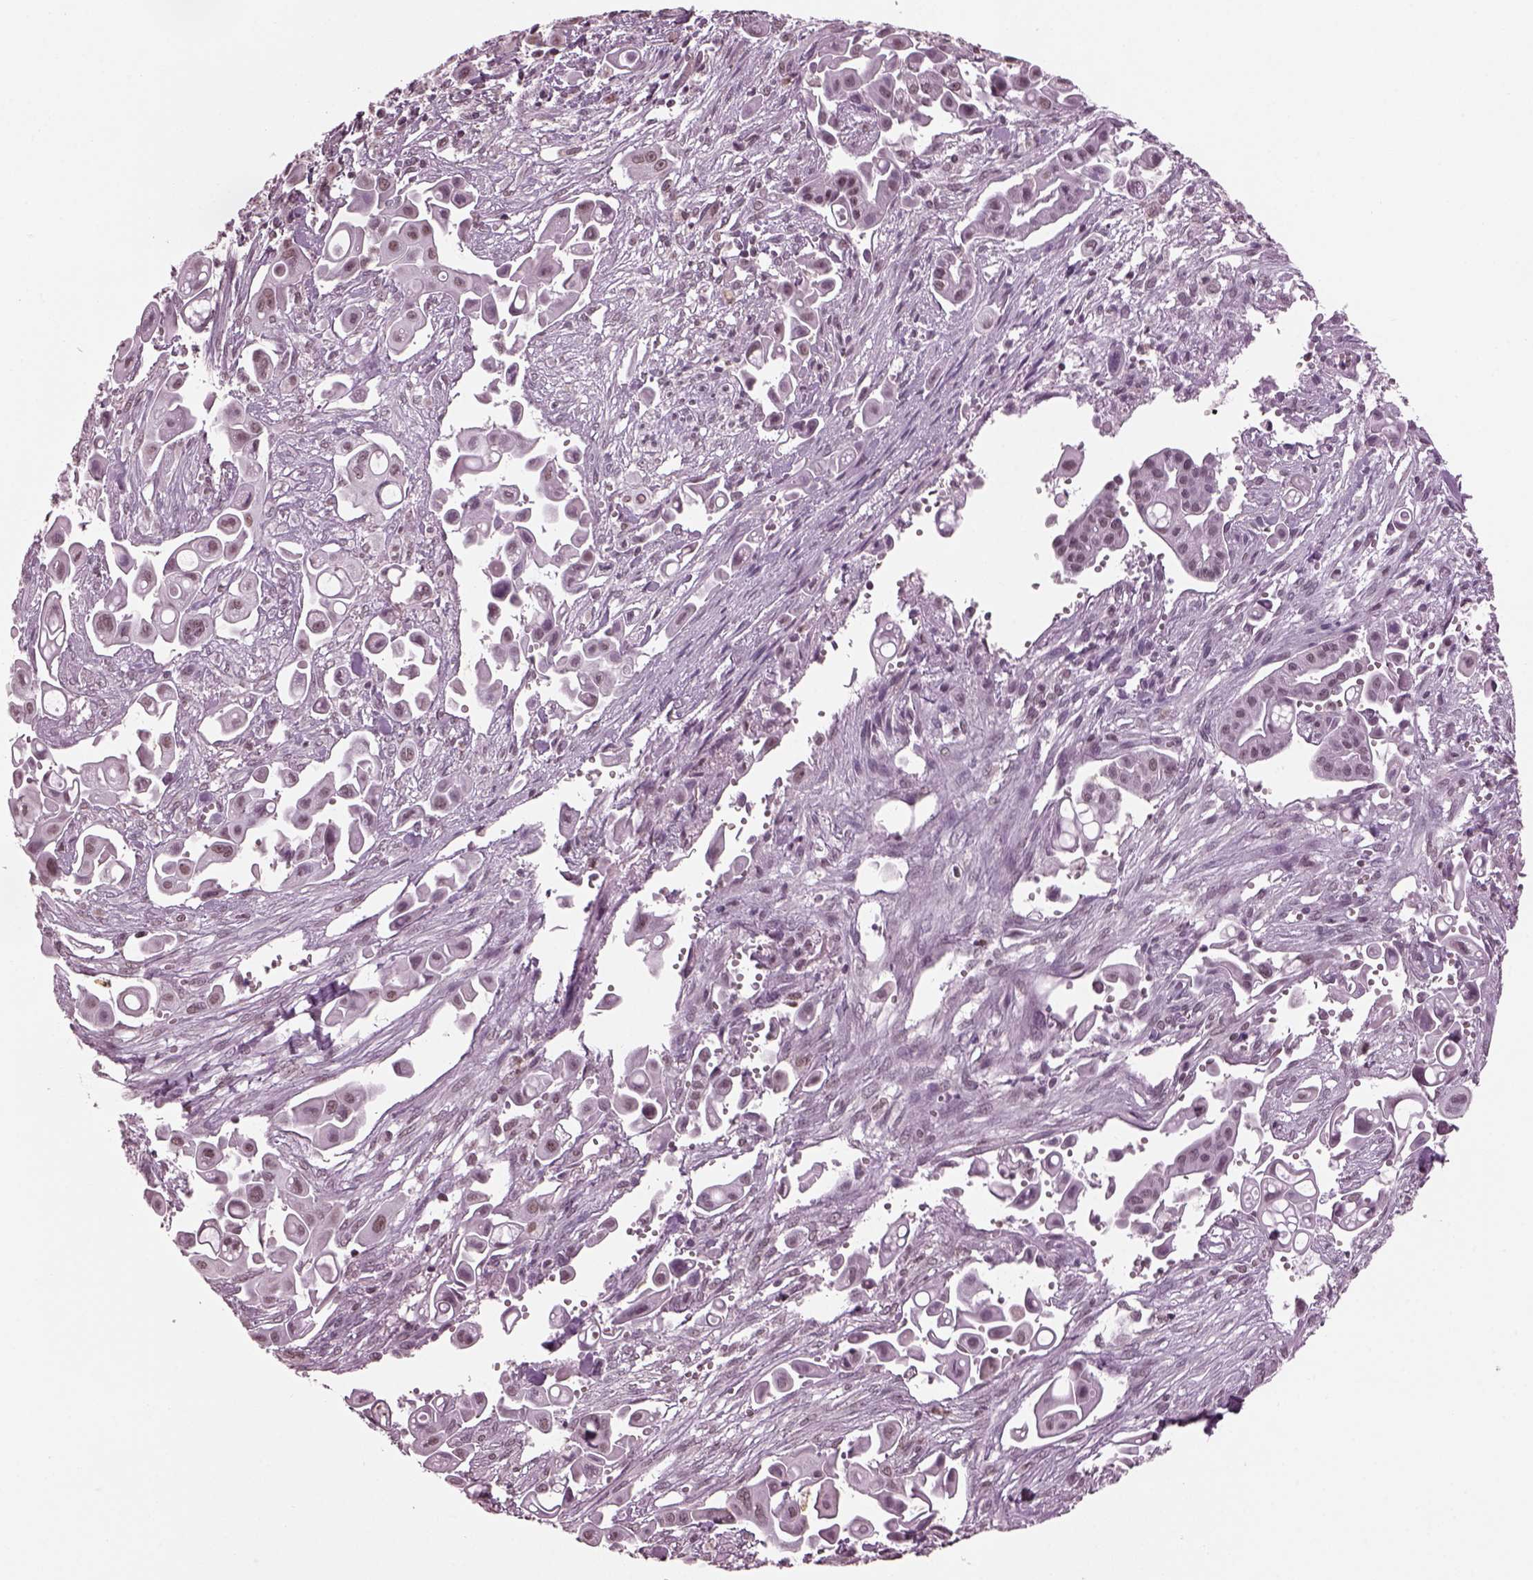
{"staining": {"intensity": "negative", "quantity": "none", "location": "none"}, "tissue": "pancreatic cancer", "cell_type": "Tumor cells", "image_type": "cancer", "snomed": [{"axis": "morphology", "description": "Adenocarcinoma, NOS"}, {"axis": "topography", "description": "Pancreas"}], "caption": "An immunohistochemistry micrograph of pancreatic cancer is shown. There is no staining in tumor cells of pancreatic cancer.", "gene": "RUVBL2", "patient": {"sex": "male", "age": 50}}